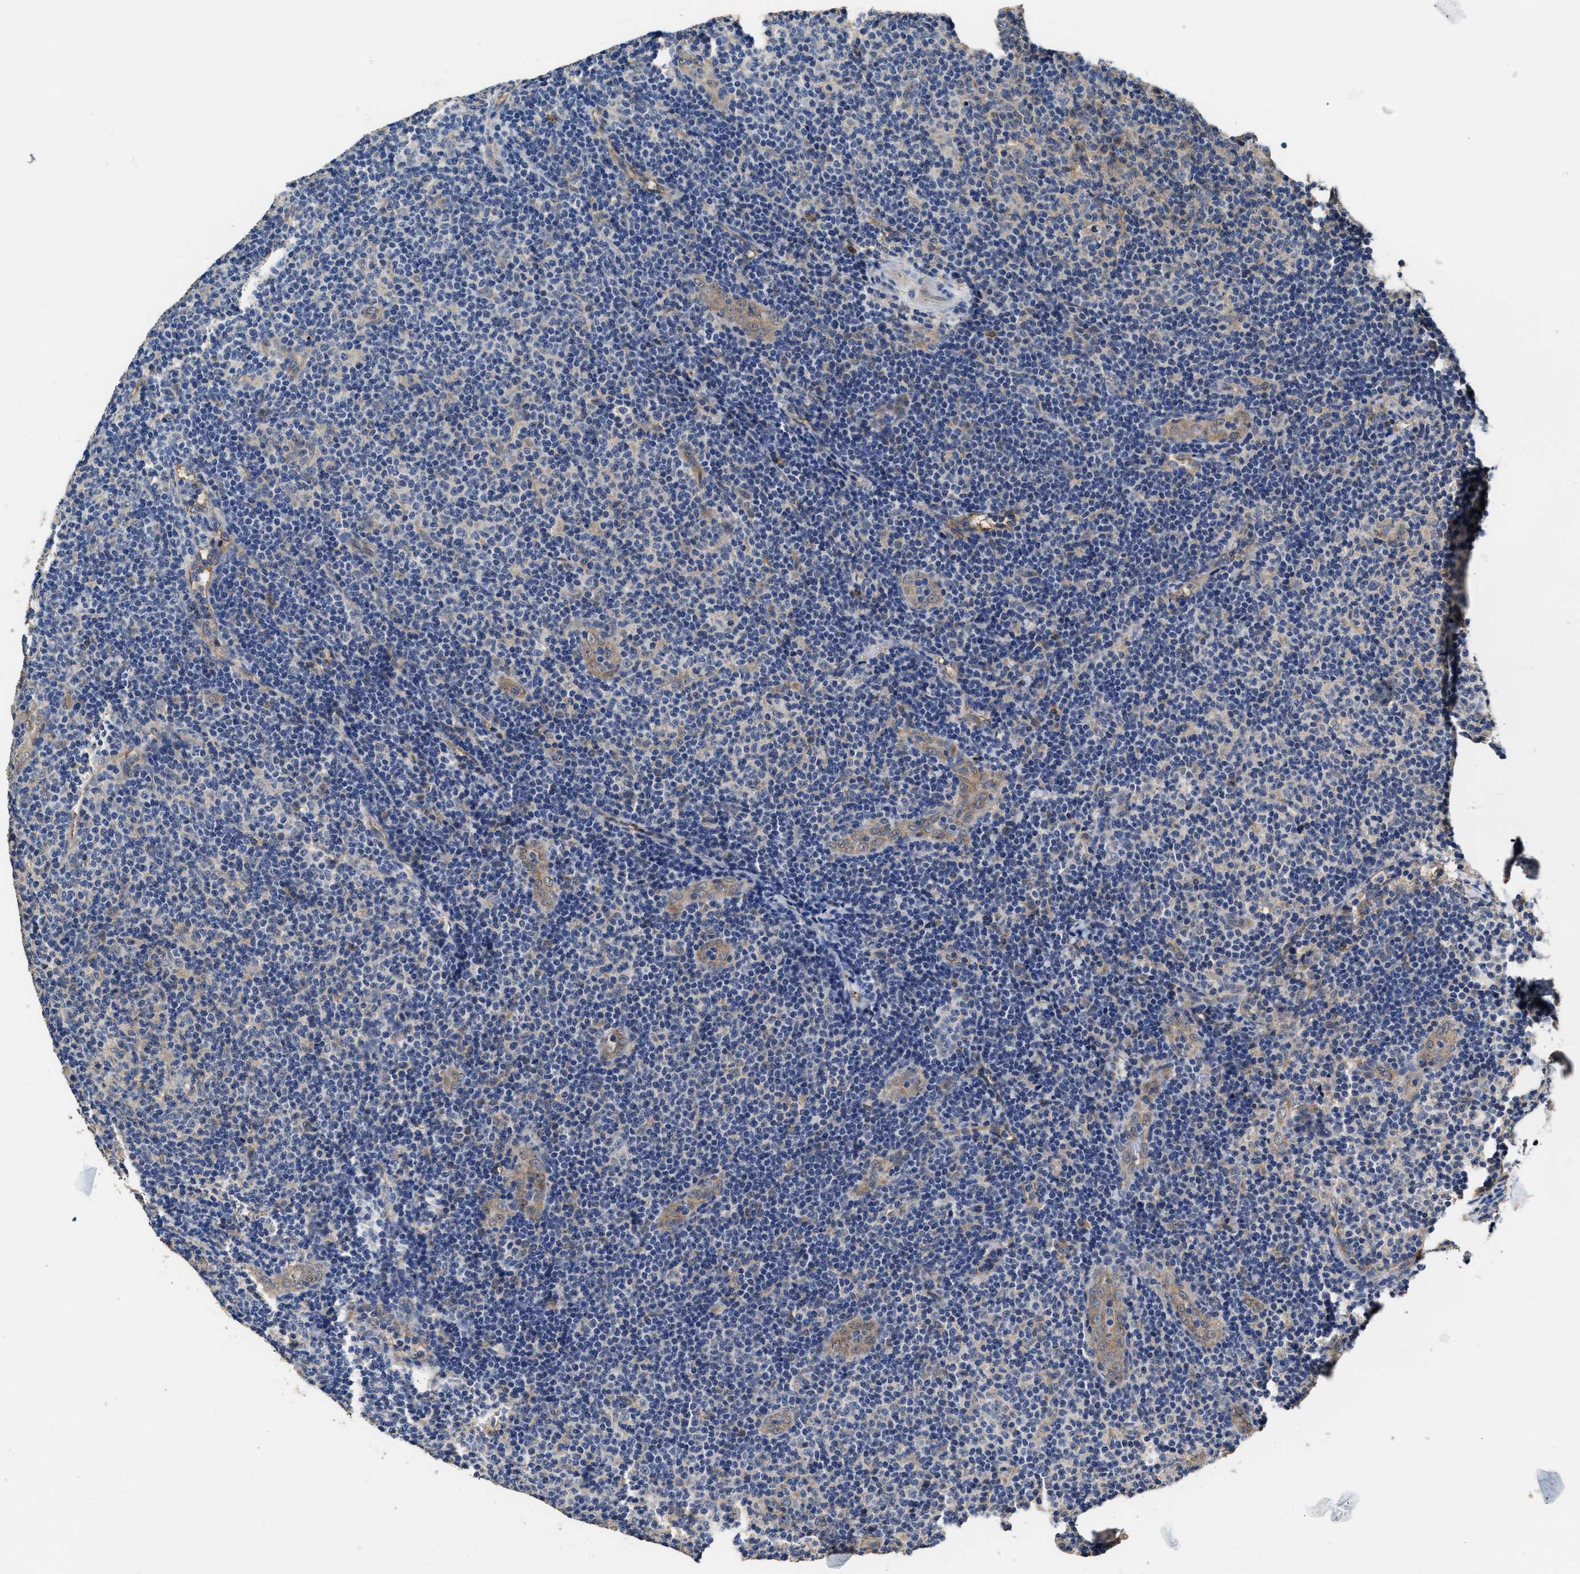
{"staining": {"intensity": "negative", "quantity": "none", "location": "none"}, "tissue": "lymphoma", "cell_type": "Tumor cells", "image_type": "cancer", "snomed": [{"axis": "morphology", "description": "Malignant lymphoma, non-Hodgkin's type, Low grade"}, {"axis": "topography", "description": "Lymph node"}], "caption": "High magnification brightfield microscopy of malignant lymphoma, non-Hodgkin's type (low-grade) stained with DAB (3,3'-diaminobenzidine) (brown) and counterstained with hematoxylin (blue): tumor cells show no significant positivity.", "gene": "YWHAE", "patient": {"sex": "male", "age": 83}}